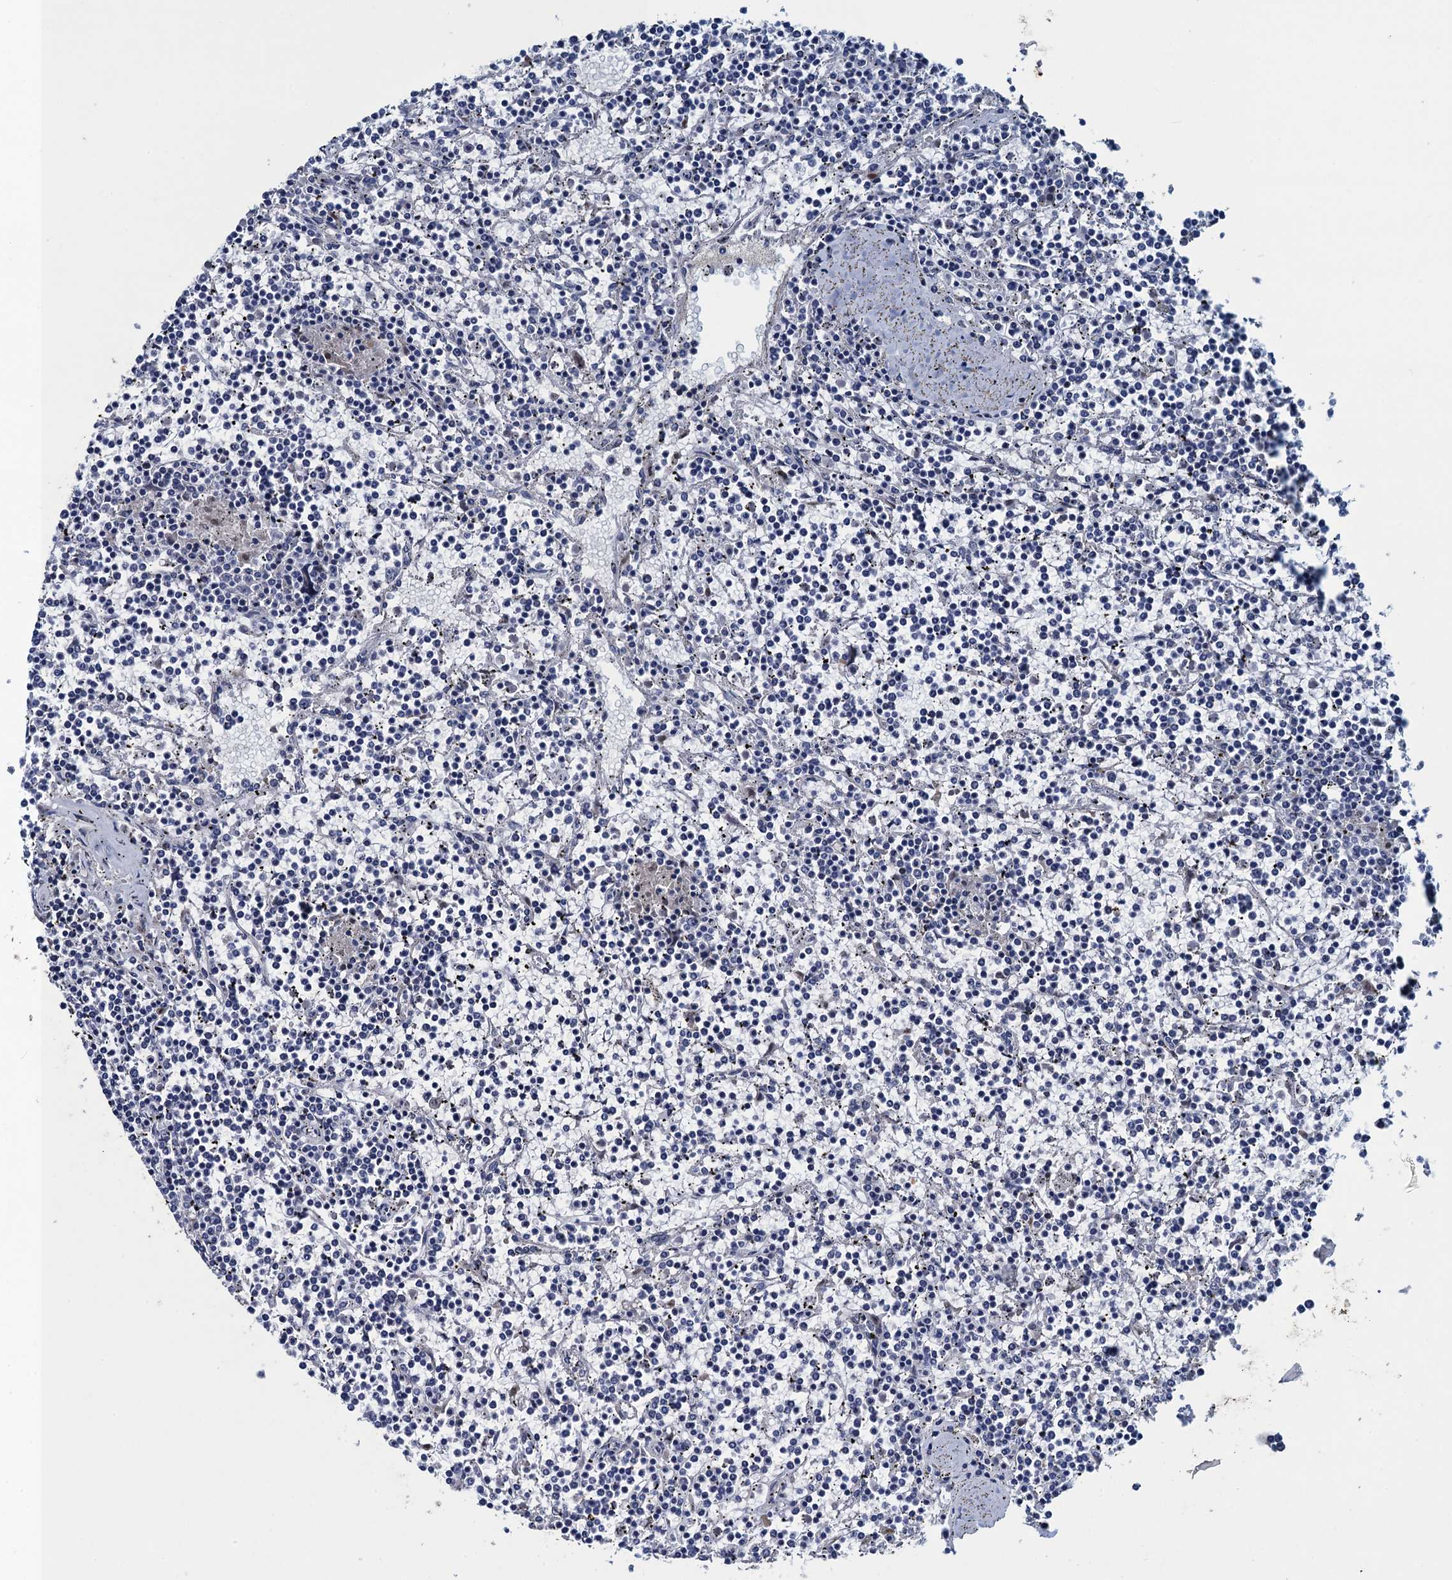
{"staining": {"intensity": "negative", "quantity": "none", "location": "none"}, "tissue": "lymphoma", "cell_type": "Tumor cells", "image_type": "cancer", "snomed": [{"axis": "morphology", "description": "Malignant lymphoma, non-Hodgkin's type, Low grade"}, {"axis": "topography", "description": "Spleen"}], "caption": "This image is of lymphoma stained with IHC to label a protein in brown with the nuclei are counter-stained blue. There is no positivity in tumor cells.", "gene": "ATOSA", "patient": {"sex": "female", "age": 19}}